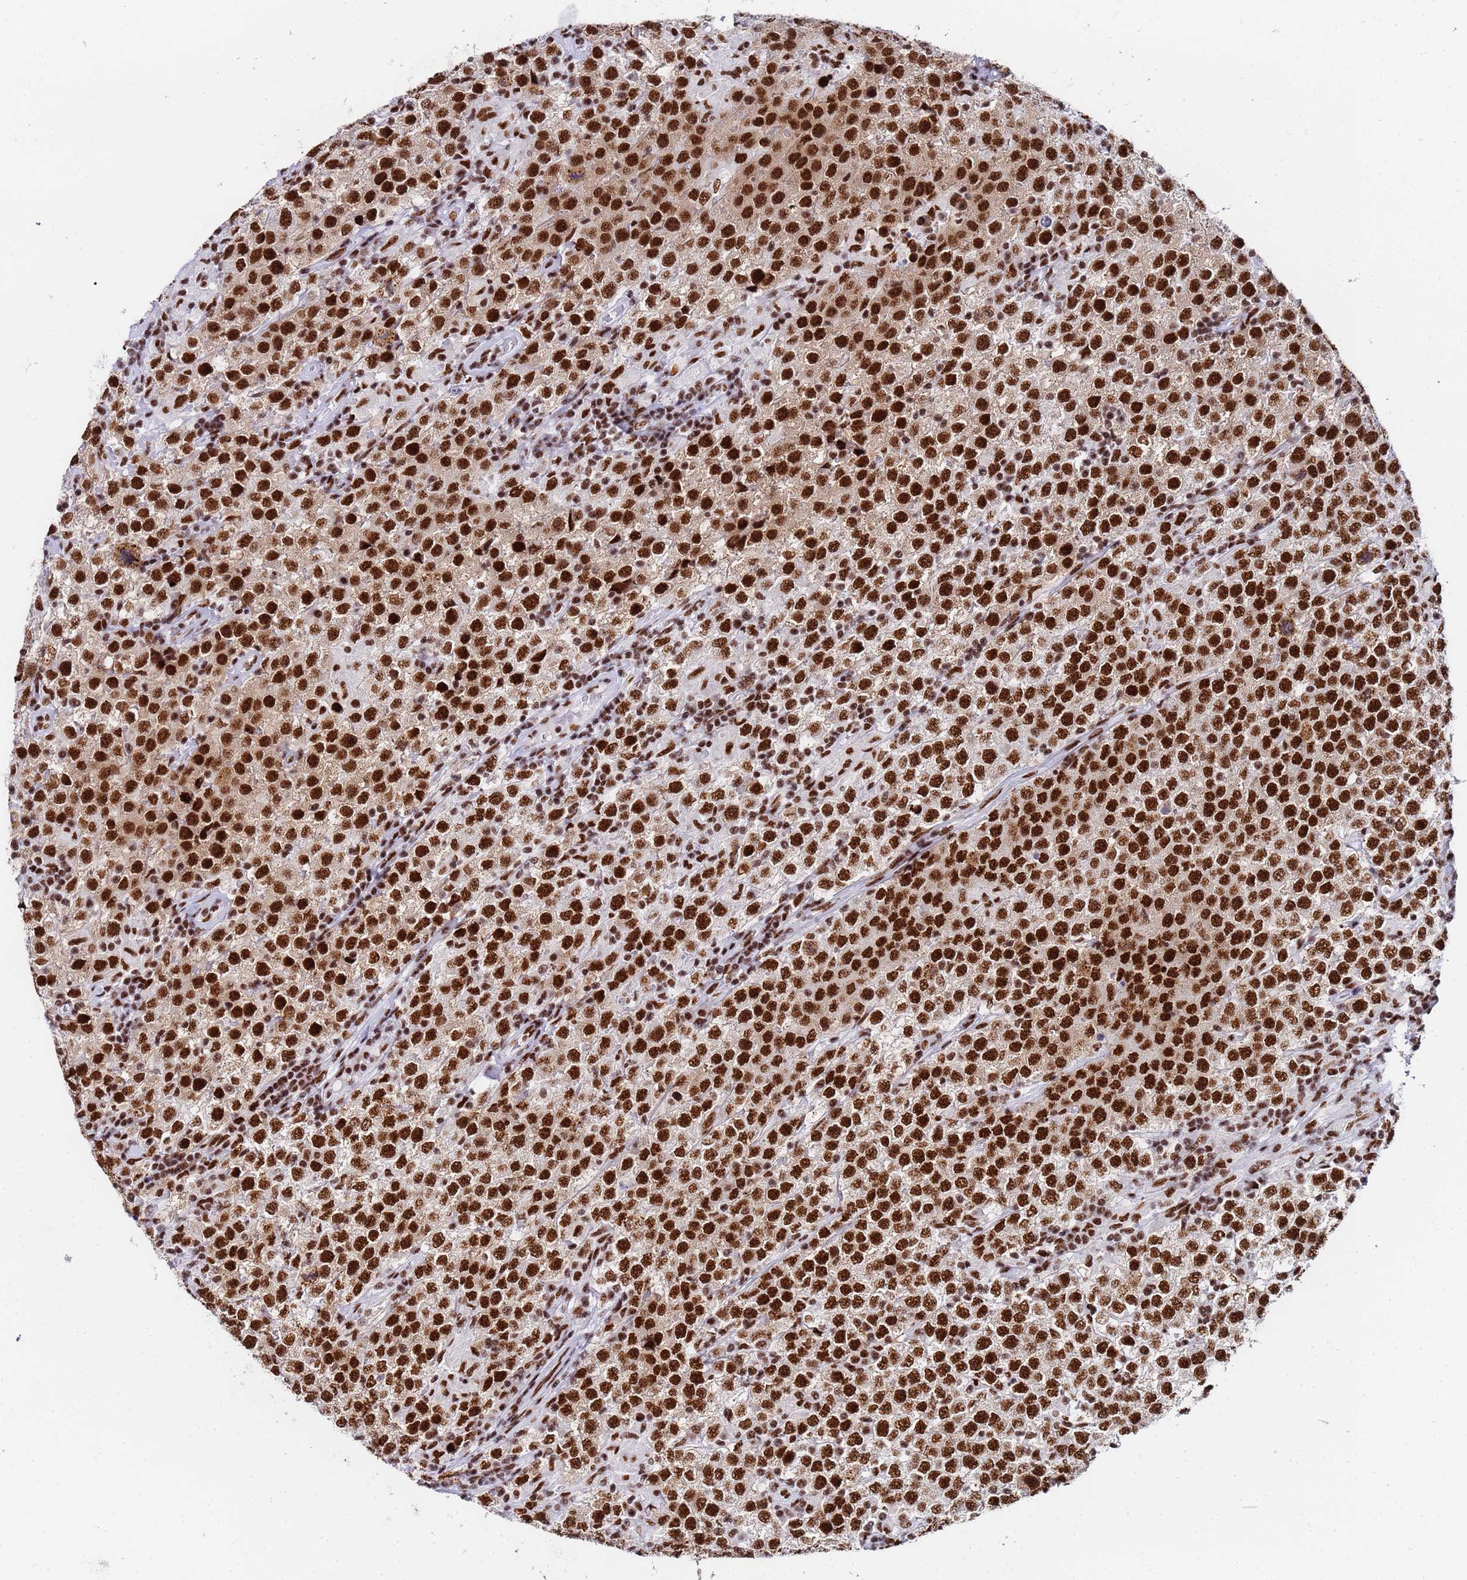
{"staining": {"intensity": "strong", "quantity": ">75%", "location": "nuclear"}, "tissue": "testis cancer", "cell_type": "Tumor cells", "image_type": "cancer", "snomed": [{"axis": "morphology", "description": "Seminoma, NOS"}, {"axis": "morphology", "description": "Carcinoma, Embryonal, NOS"}, {"axis": "topography", "description": "Testis"}], "caption": "IHC of human seminoma (testis) demonstrates high levels of strong nuclear staining in about >75% of tumor cells. (brown staining indicates protein expression, while blue staining denotes nuclei).", "gene": "SNRPA1", "patient": {"sex": "male", "age": 41}}